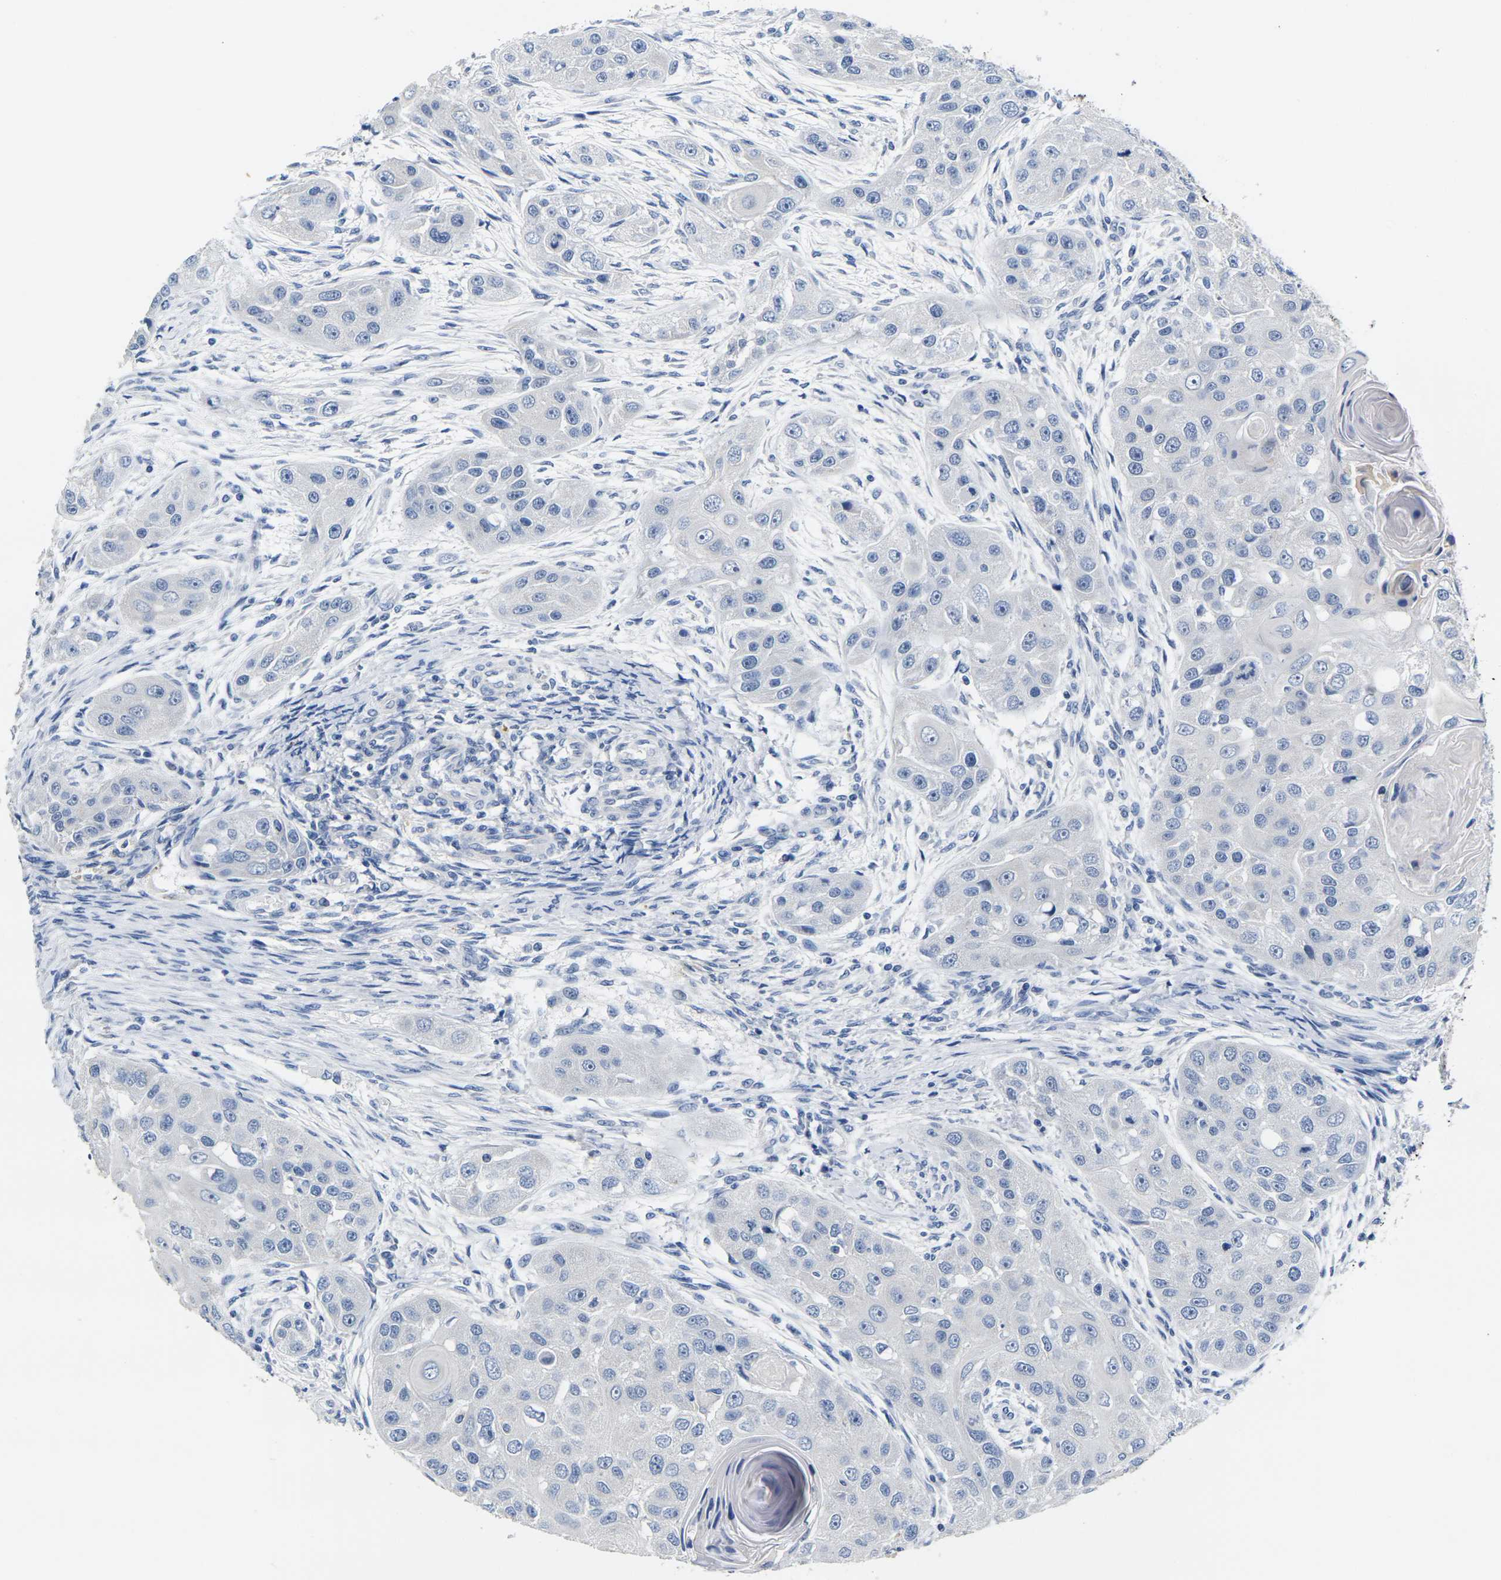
{"staining": {"intensity": "negative", "quantity": "none", "location": "none"}, "tissue": "head and neck cancer", "cell_type": "Tumor cells", "image_type": "cancer", "snomed": [{"axis": "morphology", "description": "Normal tissue, NOS"}, {"axis": "morphology", "description": "Squamous cell carcinoma, NOS"}, {"axis": "topography", "description": "Skeletal muscle"}, {"axis": "topography", "description": "Head-Neck"}], "caption": "A high-resolution image shows IHC staining of squamous cell carcinoma (head and neck), which displays no significant expression in tumor cells.", "gene": "NOCT", "patient": {"sex": "male", "age": 51}}